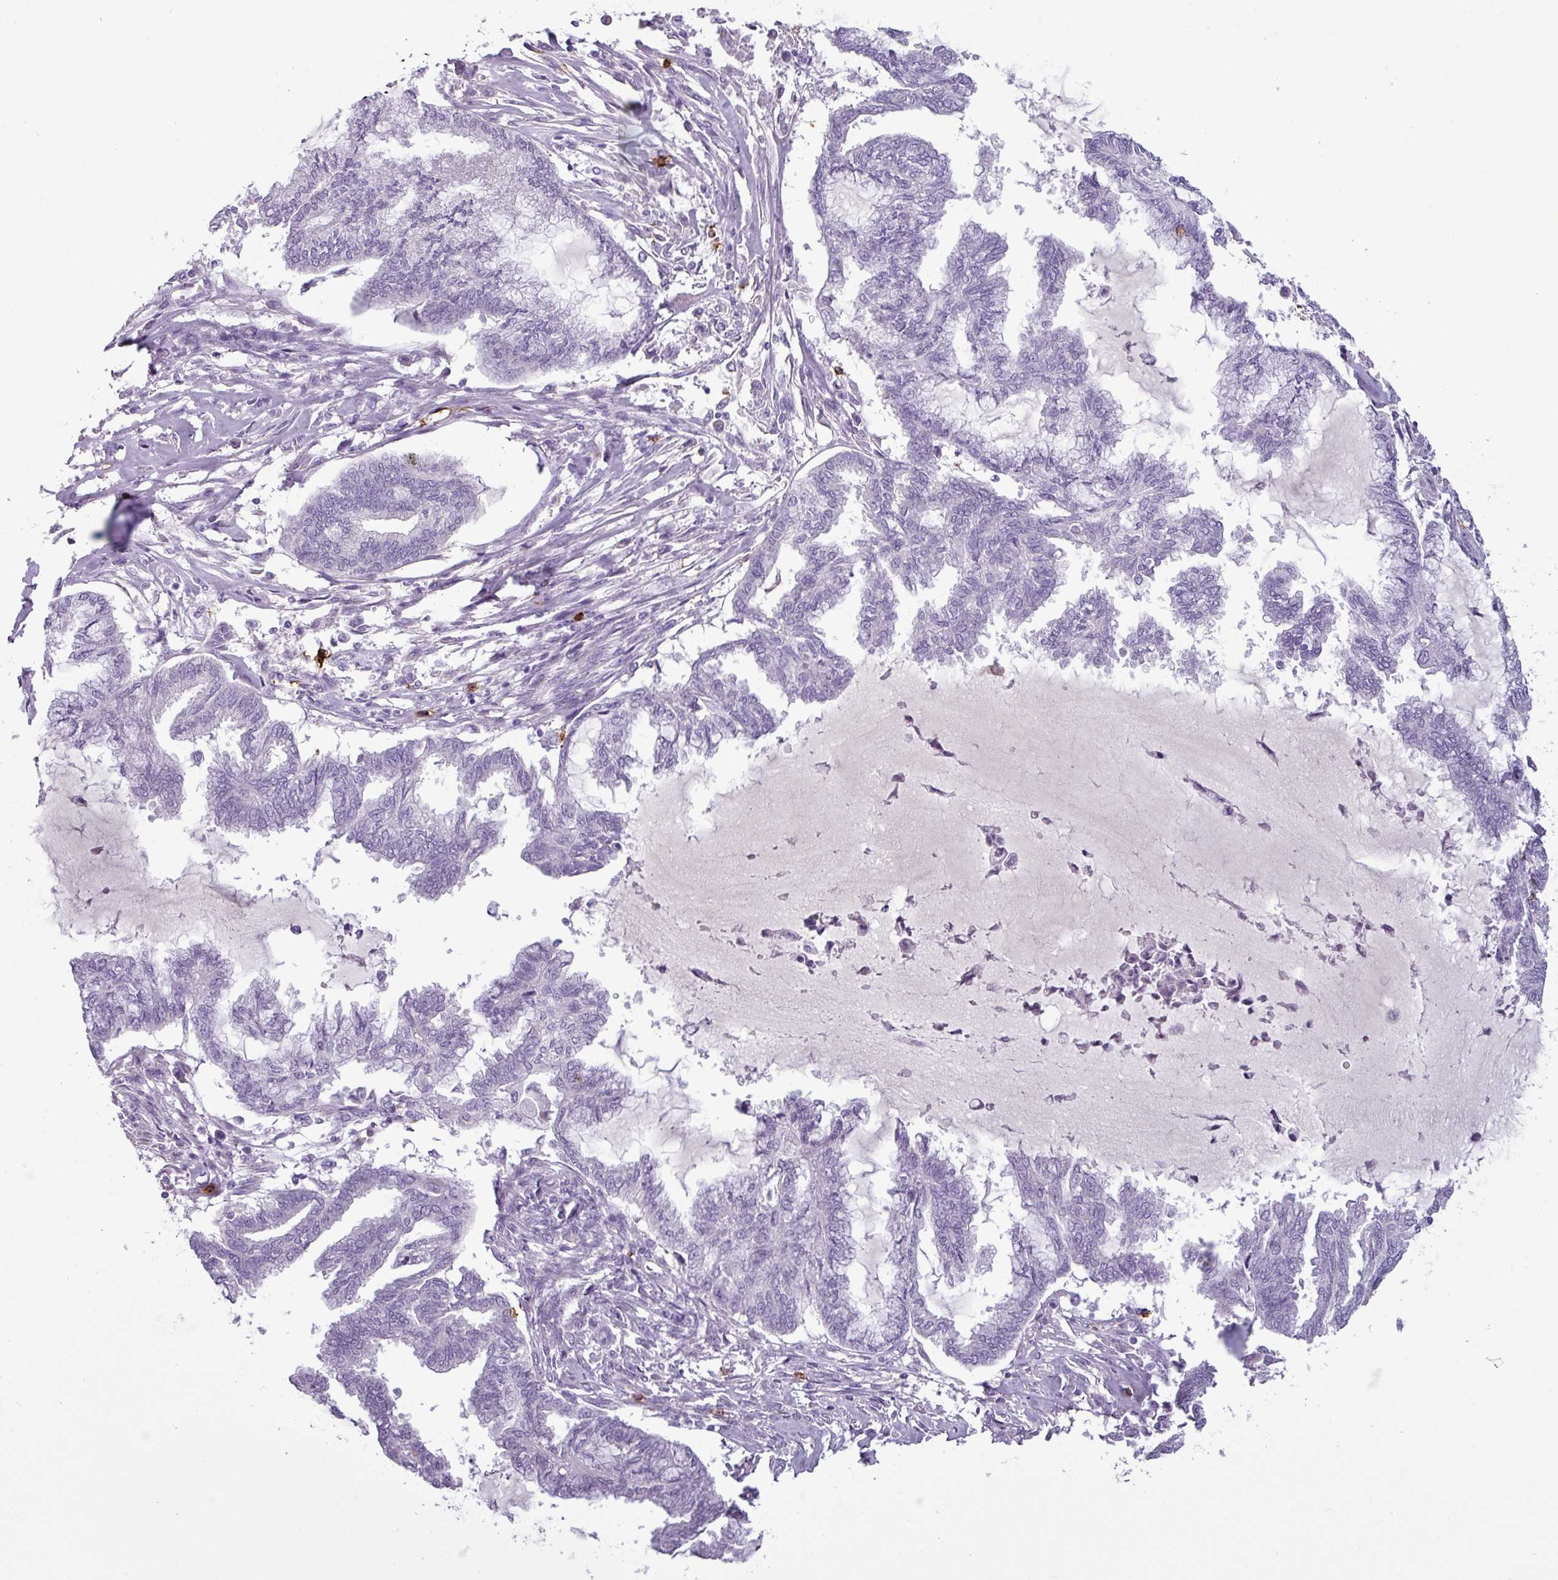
{"staining": {"intensity": "negative", "quantity": "none", "location": "none"}, "tissue": "endometrial cancer", "cell_type": "Tumor cells", "image_type": "cancer", "snomed": [{"axis": "morphology", "description": "Adenocarcinoma, NOS"}, {"axis": "topography", "description": "Endometrium"}], "caption": "An immunohistochemistry (IHC) image of endometrial cancer (adenocarcinoma) is shown. There is no staining in tumor cells of endometrial cancer (adenocarcinoma).", "gene": "CD8A", "patient": {"sex": "female", "age": 86}}